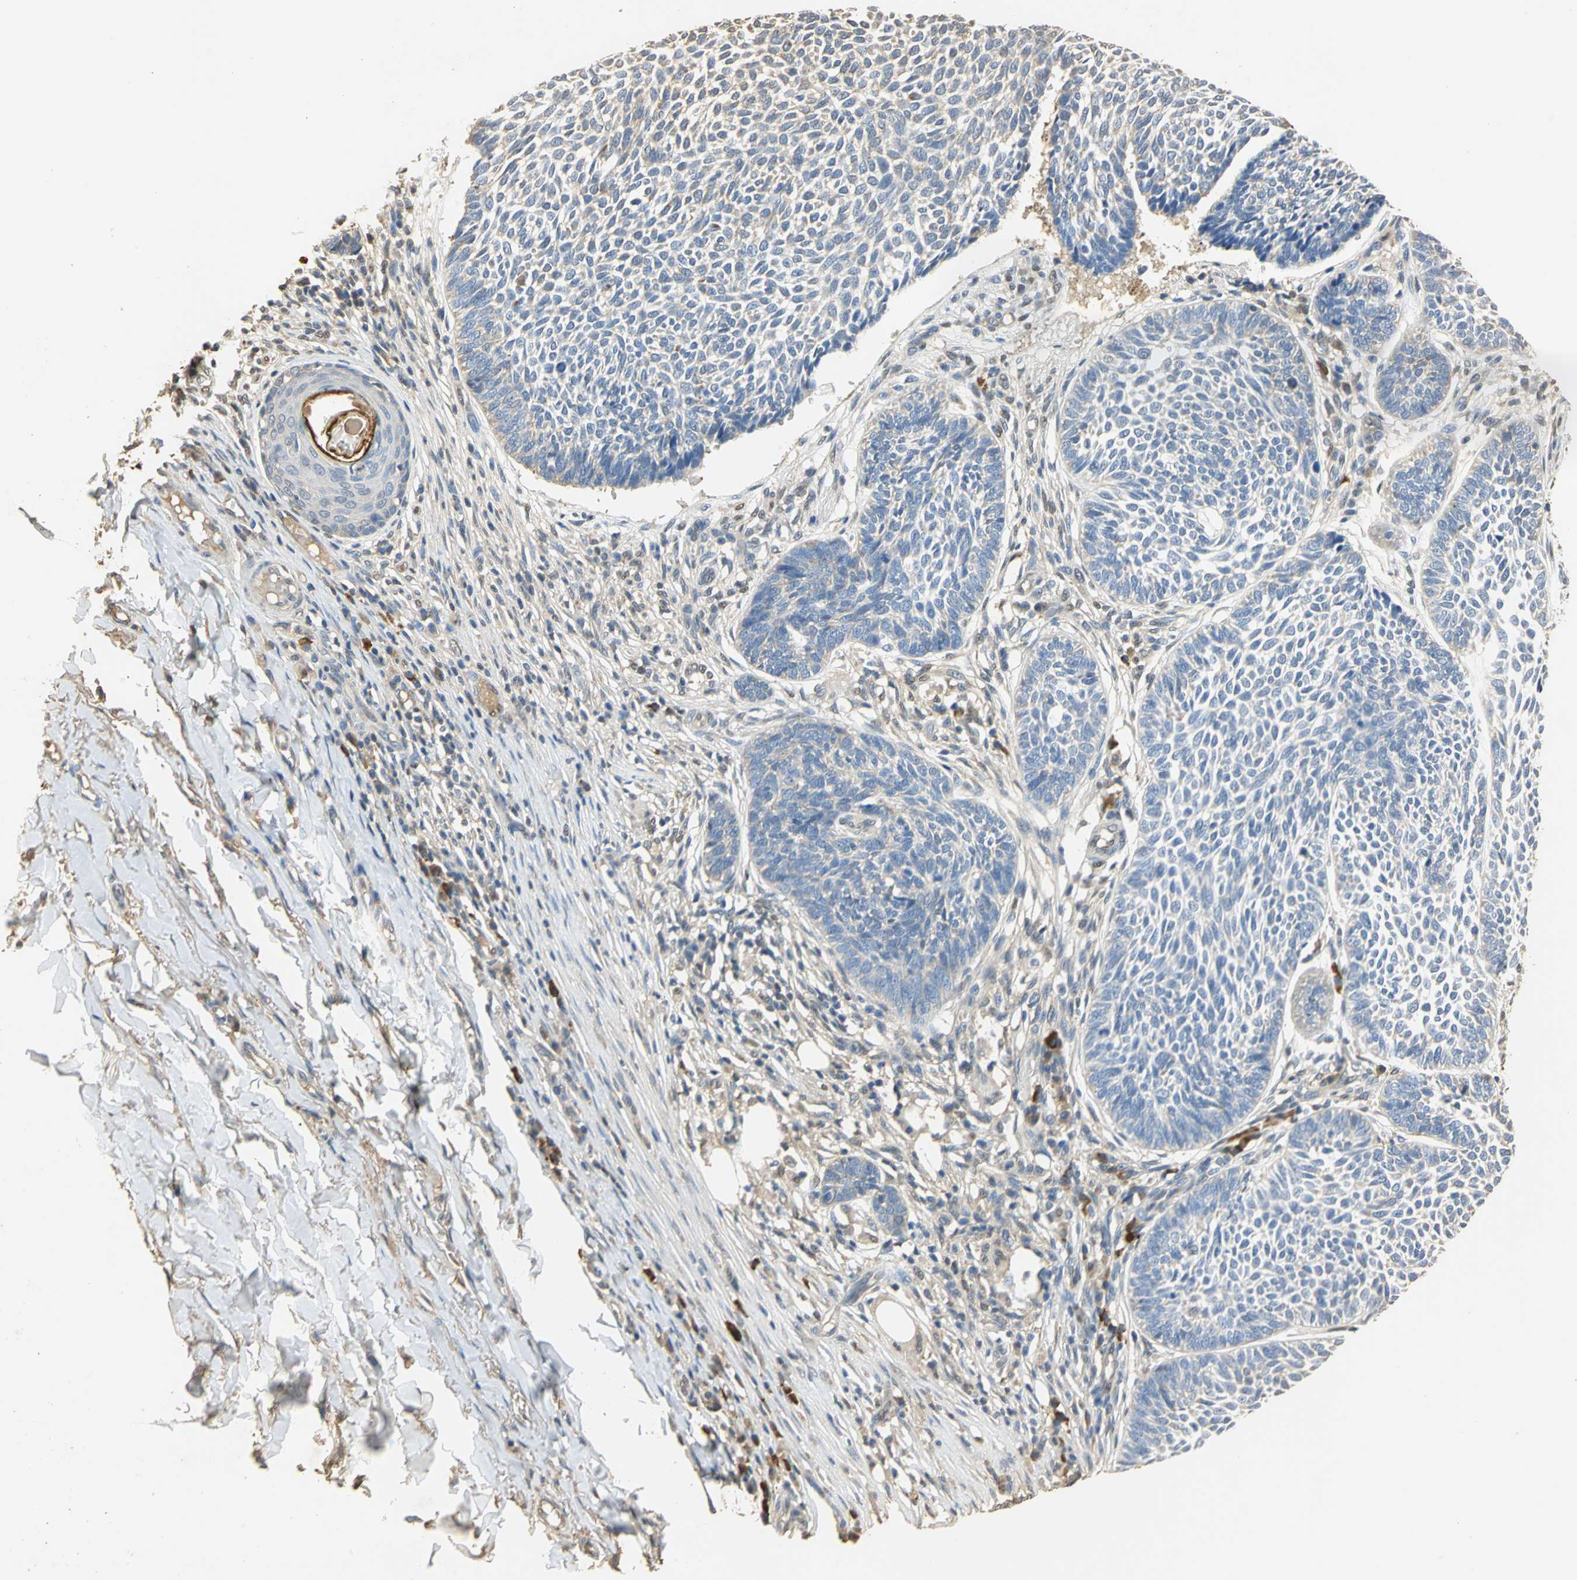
{"staining": {"intensity": "weak", "quantity": "25%-75%", "location": "cytoplasmic/membranous"}, "tissue": "skin cancer", "cell_type": "Tumor cells", "image_type": "cancer", "snomed": [{"axis": "morphology", "description": "Normal tissue, NOS"}, {"axis": "morphology", "description": "Basal cell carcinoma"}, {"axis": "topography", "description": "Skin"}], "caption": "A brown stain labels weak cytoplasmic/membranous positivity of a protein in human skin basal cell carcinoma tumor cells.", "gene": "GAPDH", "patient": {"sex": "male", "age": 87}}